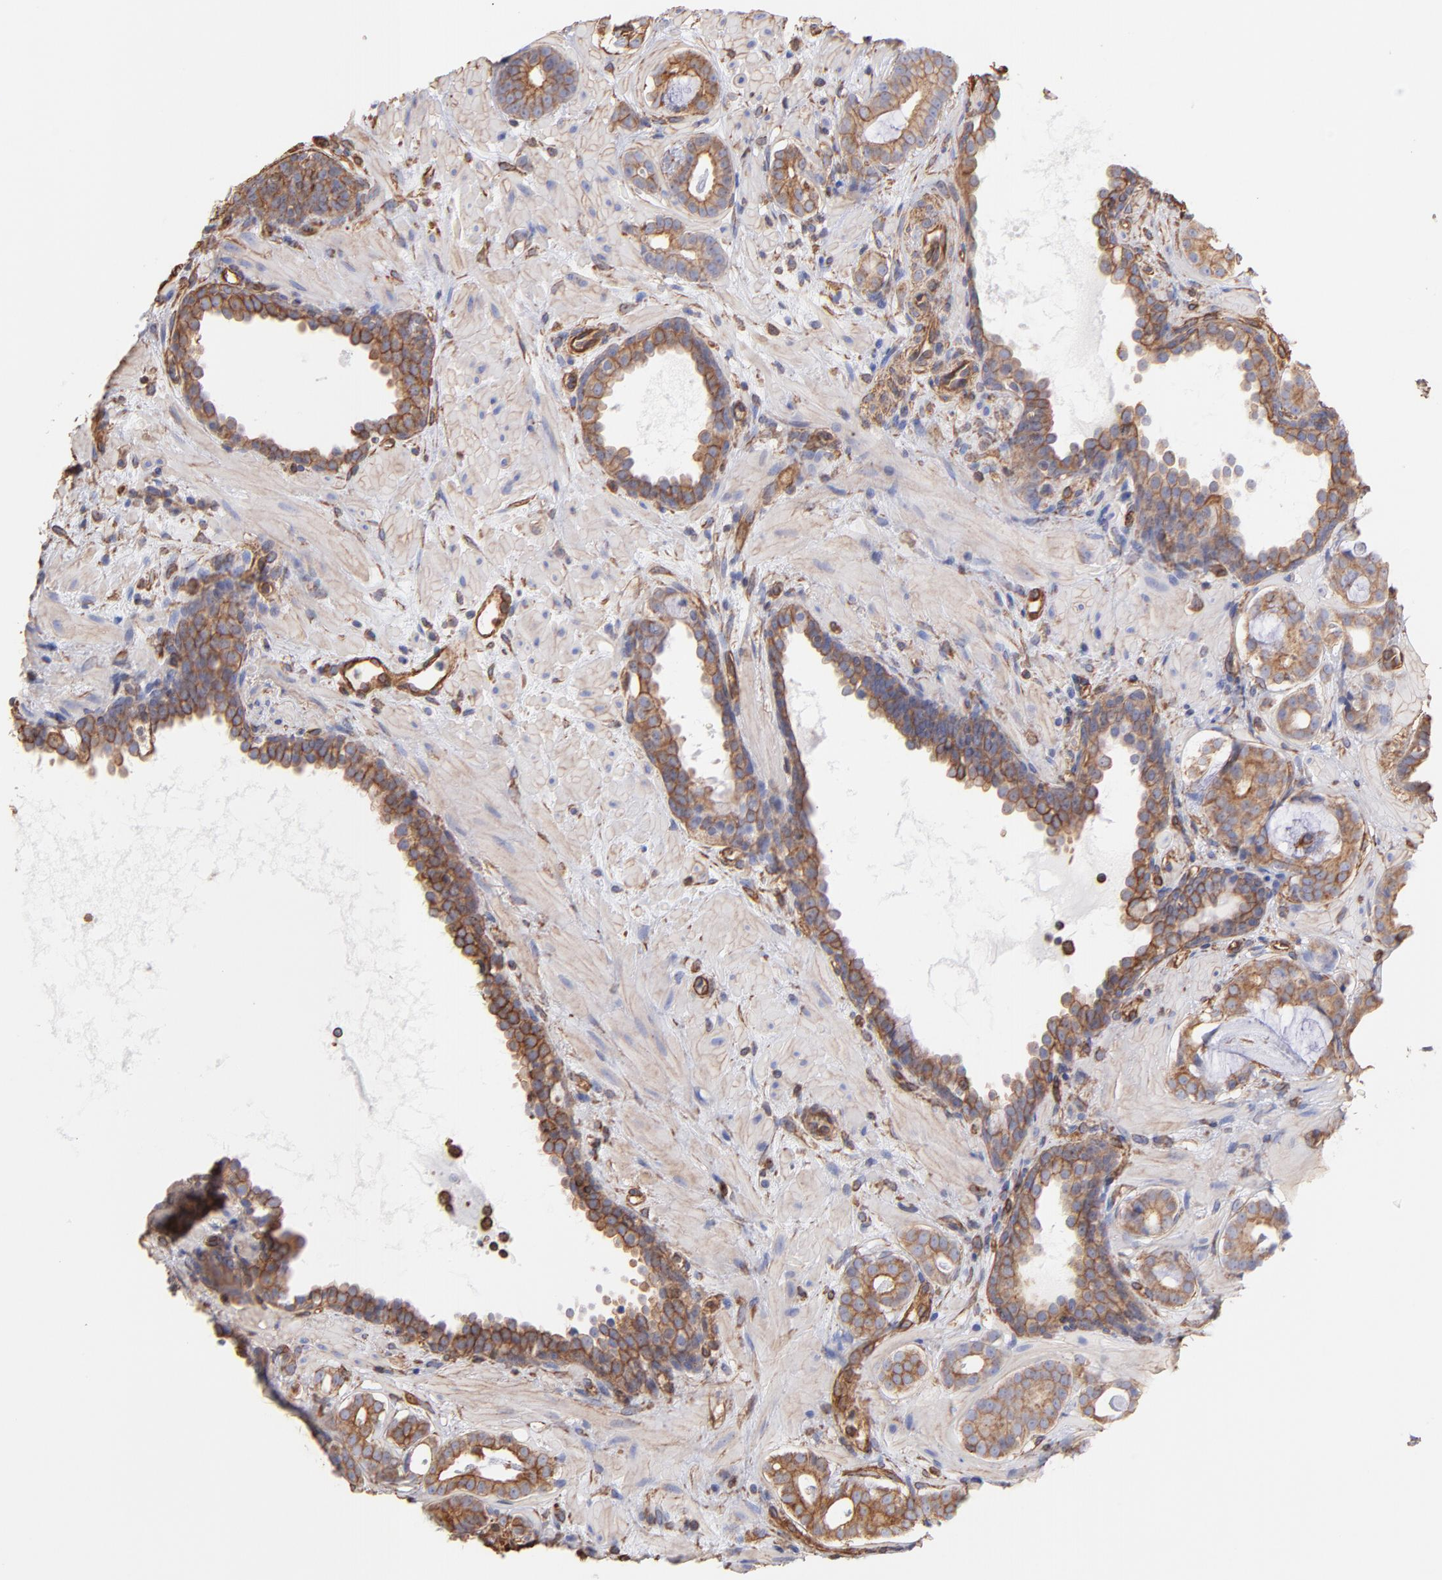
{"staining": {"intensity": "moderate", "quantity": "25%-75%", "location": "cytoplasmic/membranous"}, "tissue": "prostate cancer", "cell_type": "Tumor cells", "image_type": "cancer", "snomed": [{"axis": "morphology", "description": "Adenocarcinoma, Low grade"}, {"axis": "topography", "description": "Prostate"}], "caption": "This histopathology image displays immunohistochemistry staining of human prostate low-grade adenocarcinoma, with medium moderate cytoplasmic/membranous positivity in approximately 25%-75% of tumor cells.", "gene": "PLEC", "patient": {"sex": "male", "age": 57}}